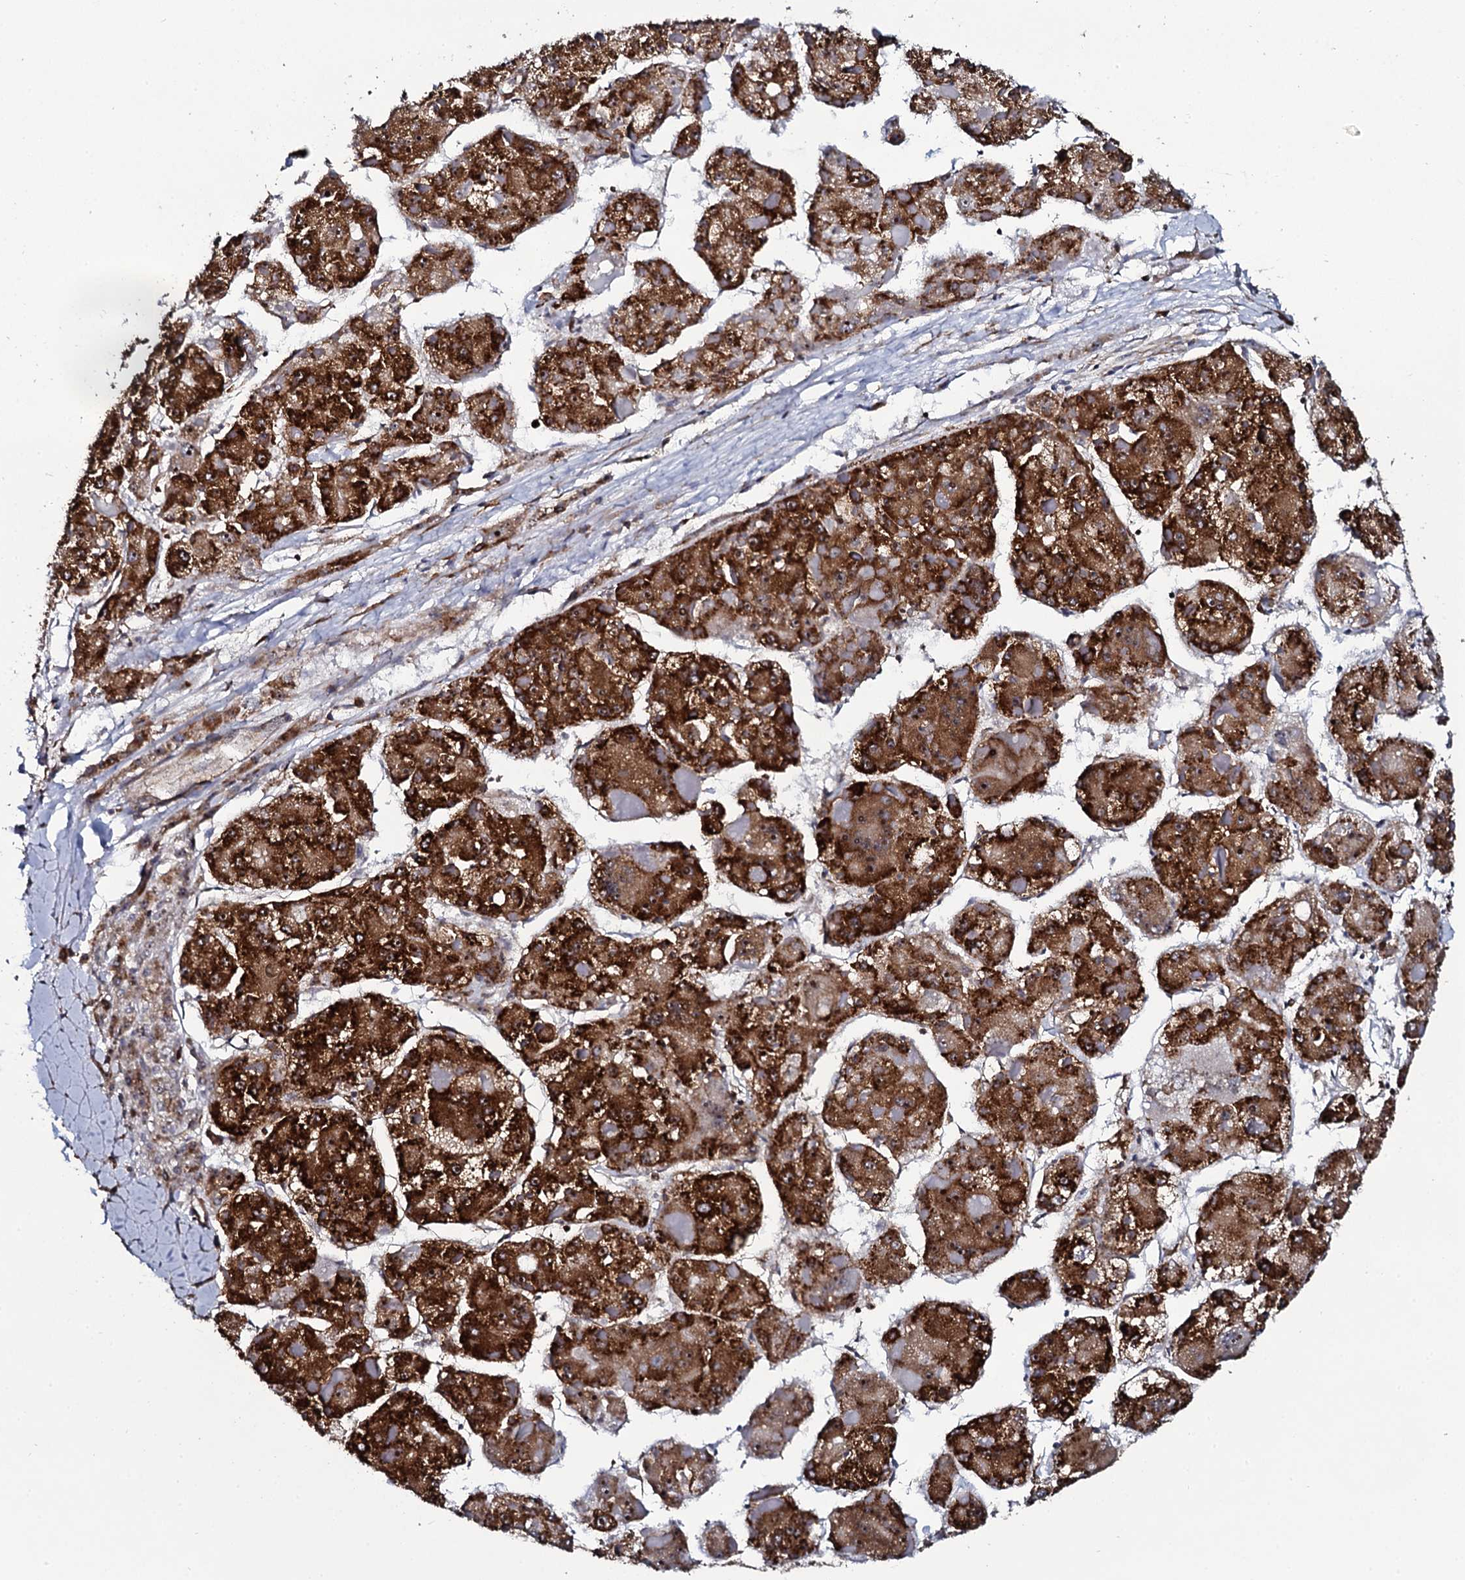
{"staining": {"intensity": "strong", "quantity": ">75%", "location": "cytoplasmic/membranous"}, "tissue": "liver cancer", "cell_type": "Tumor cells", "image_type": "cancer", "snomed": [{"axis": "morphology", "description": "Carcinoma, Hepatocellular, NOS"}, {"axis": "topography", "description": "Liver"}], "caption": "IHC of hepatocellular carcinoma (liver) displays high levels of strong cytoplasmic/membranous positivity in approximately >75% of tumor cells.", "gene": "SPTY2D1", "patient": {"sex": "female", "age": 73}}